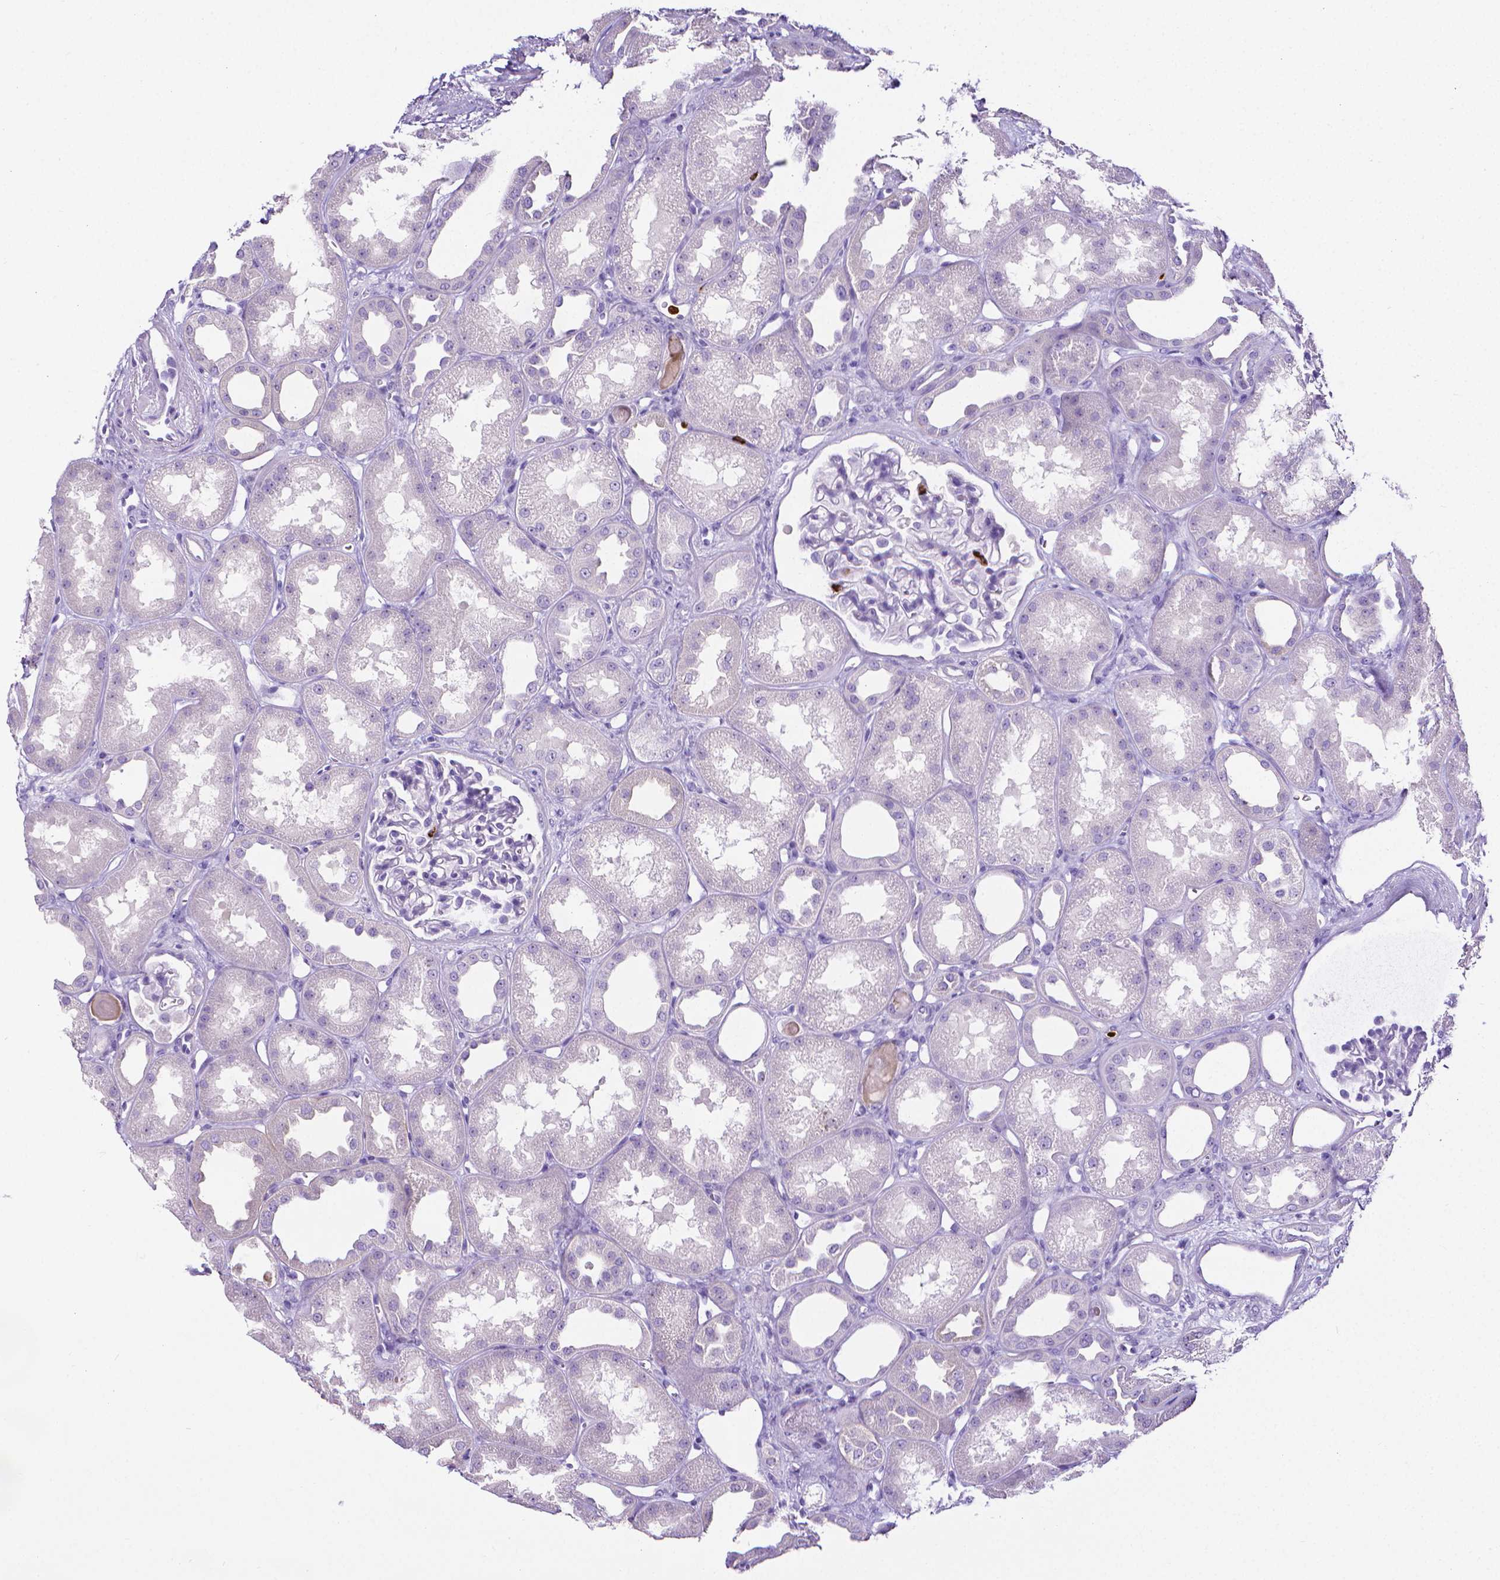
{"staining": {"intensity": "negative", "quantity": "none", "location": "none"}, "tissue": "kidney", "cell_type": "Cells in glomeruli", "image_type": "normal", "snomed": [{"axis": "morphology", "description": "Normal tissue, NOS"}, {"axis": "topography", "description": "Kidney"}], "caption": "An immunohistochemistry histopathology image of benign kidney is shown. There is no staining in cells in glomeruli of kidney.", "gene": "MMP9", "patient": {"sex": "male", "age": 61}}